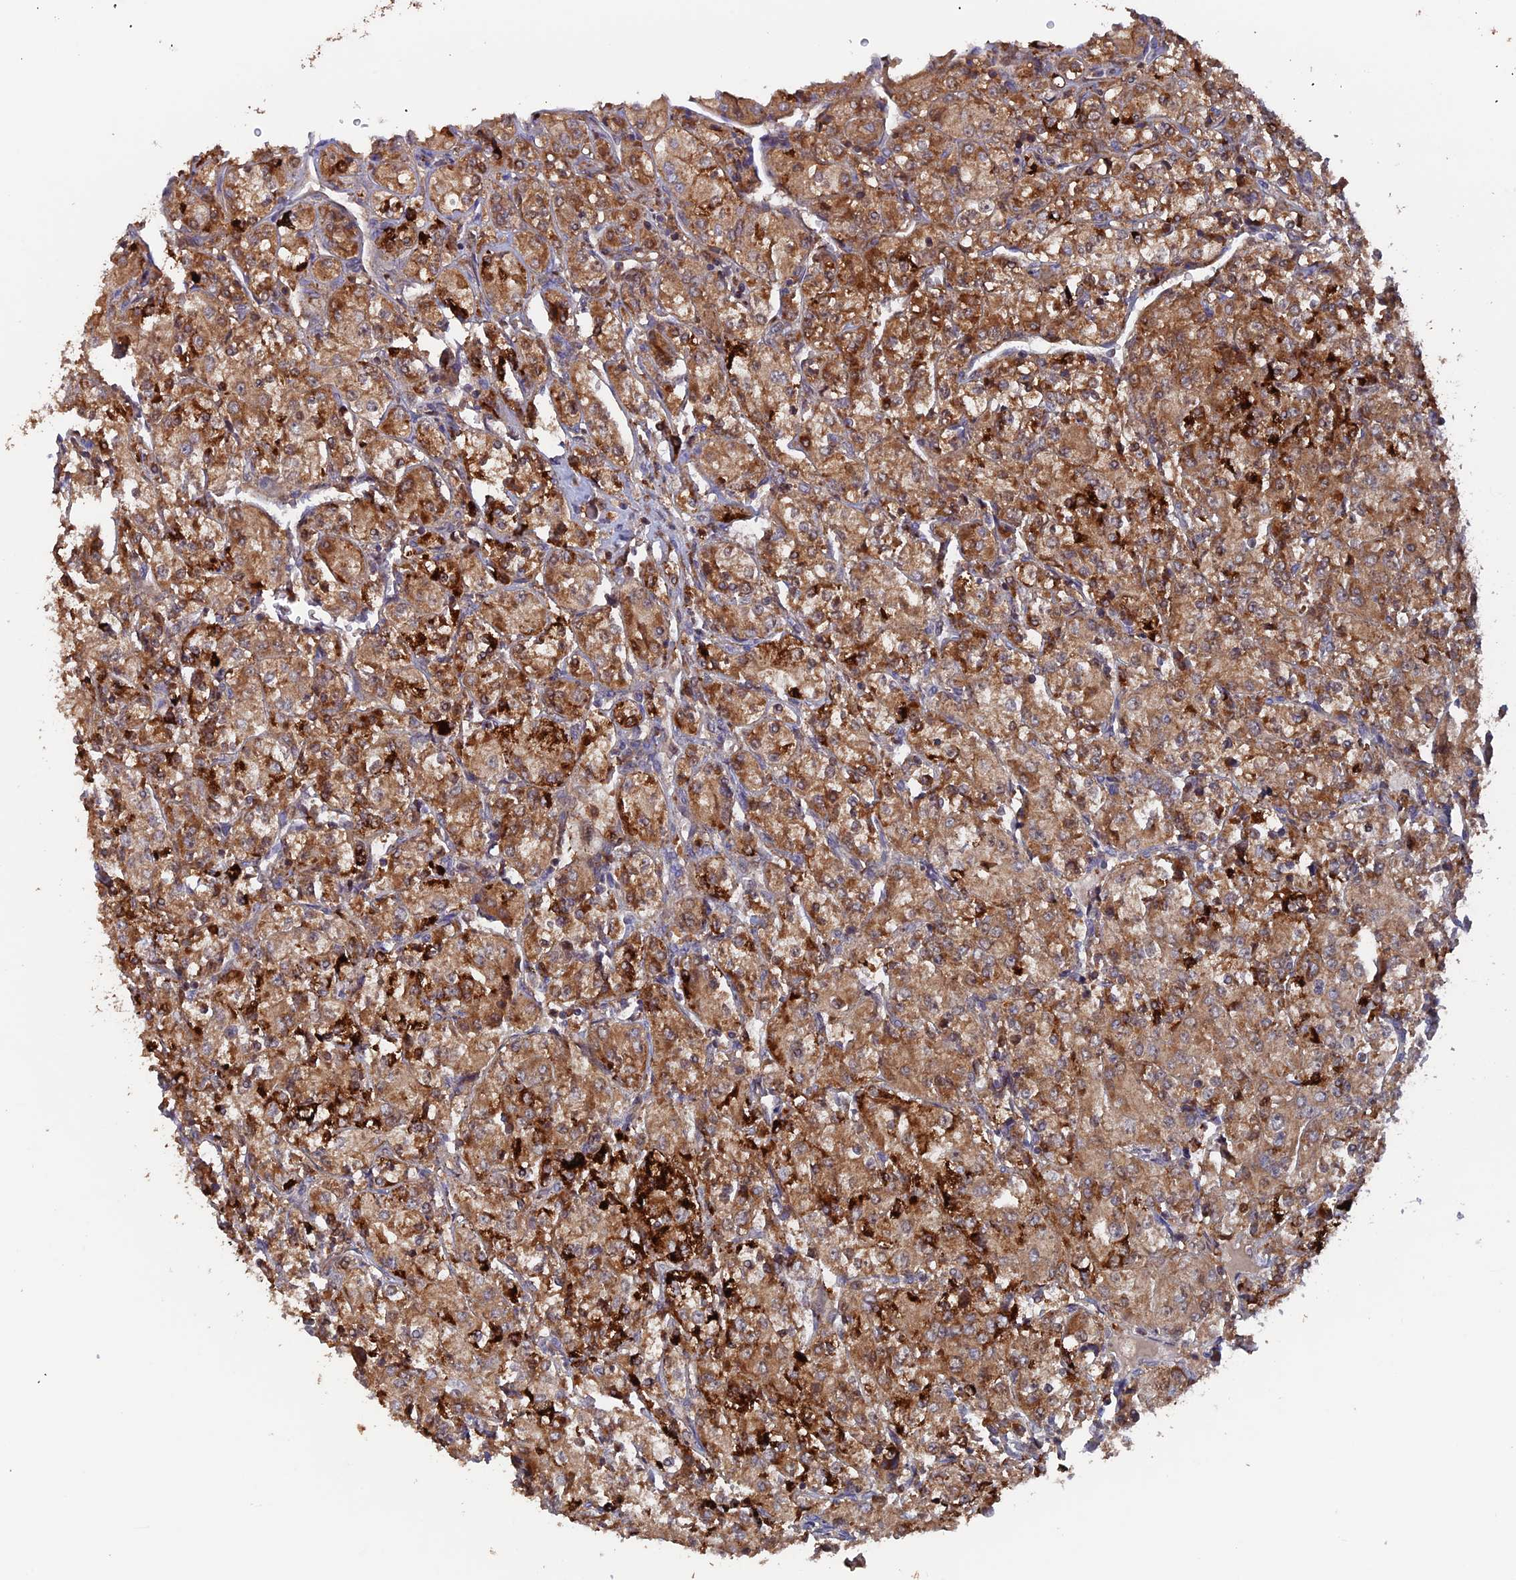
{"staining": {"intensity": "moderate", "quantity": ">75%", "location": "cytoplasmic/membranous"}, "tissue": "renal cancer", "cell_type": "Tumor cells", "image_type": "cancer", "snomed": [{"axis": "morphology", "description": "Adenocarcinoma, NOS"}, {"axis": "topography", "description": "Kidney"}], "caption": "Immunohistochemistry of adenocarcinoma (renal) shows medium levels of moderate cytoplasmic/membranous positivity in about >75% of tumor cells.", "gene": "DTYMK", "patient": {"sex": "male", "age": 77}}